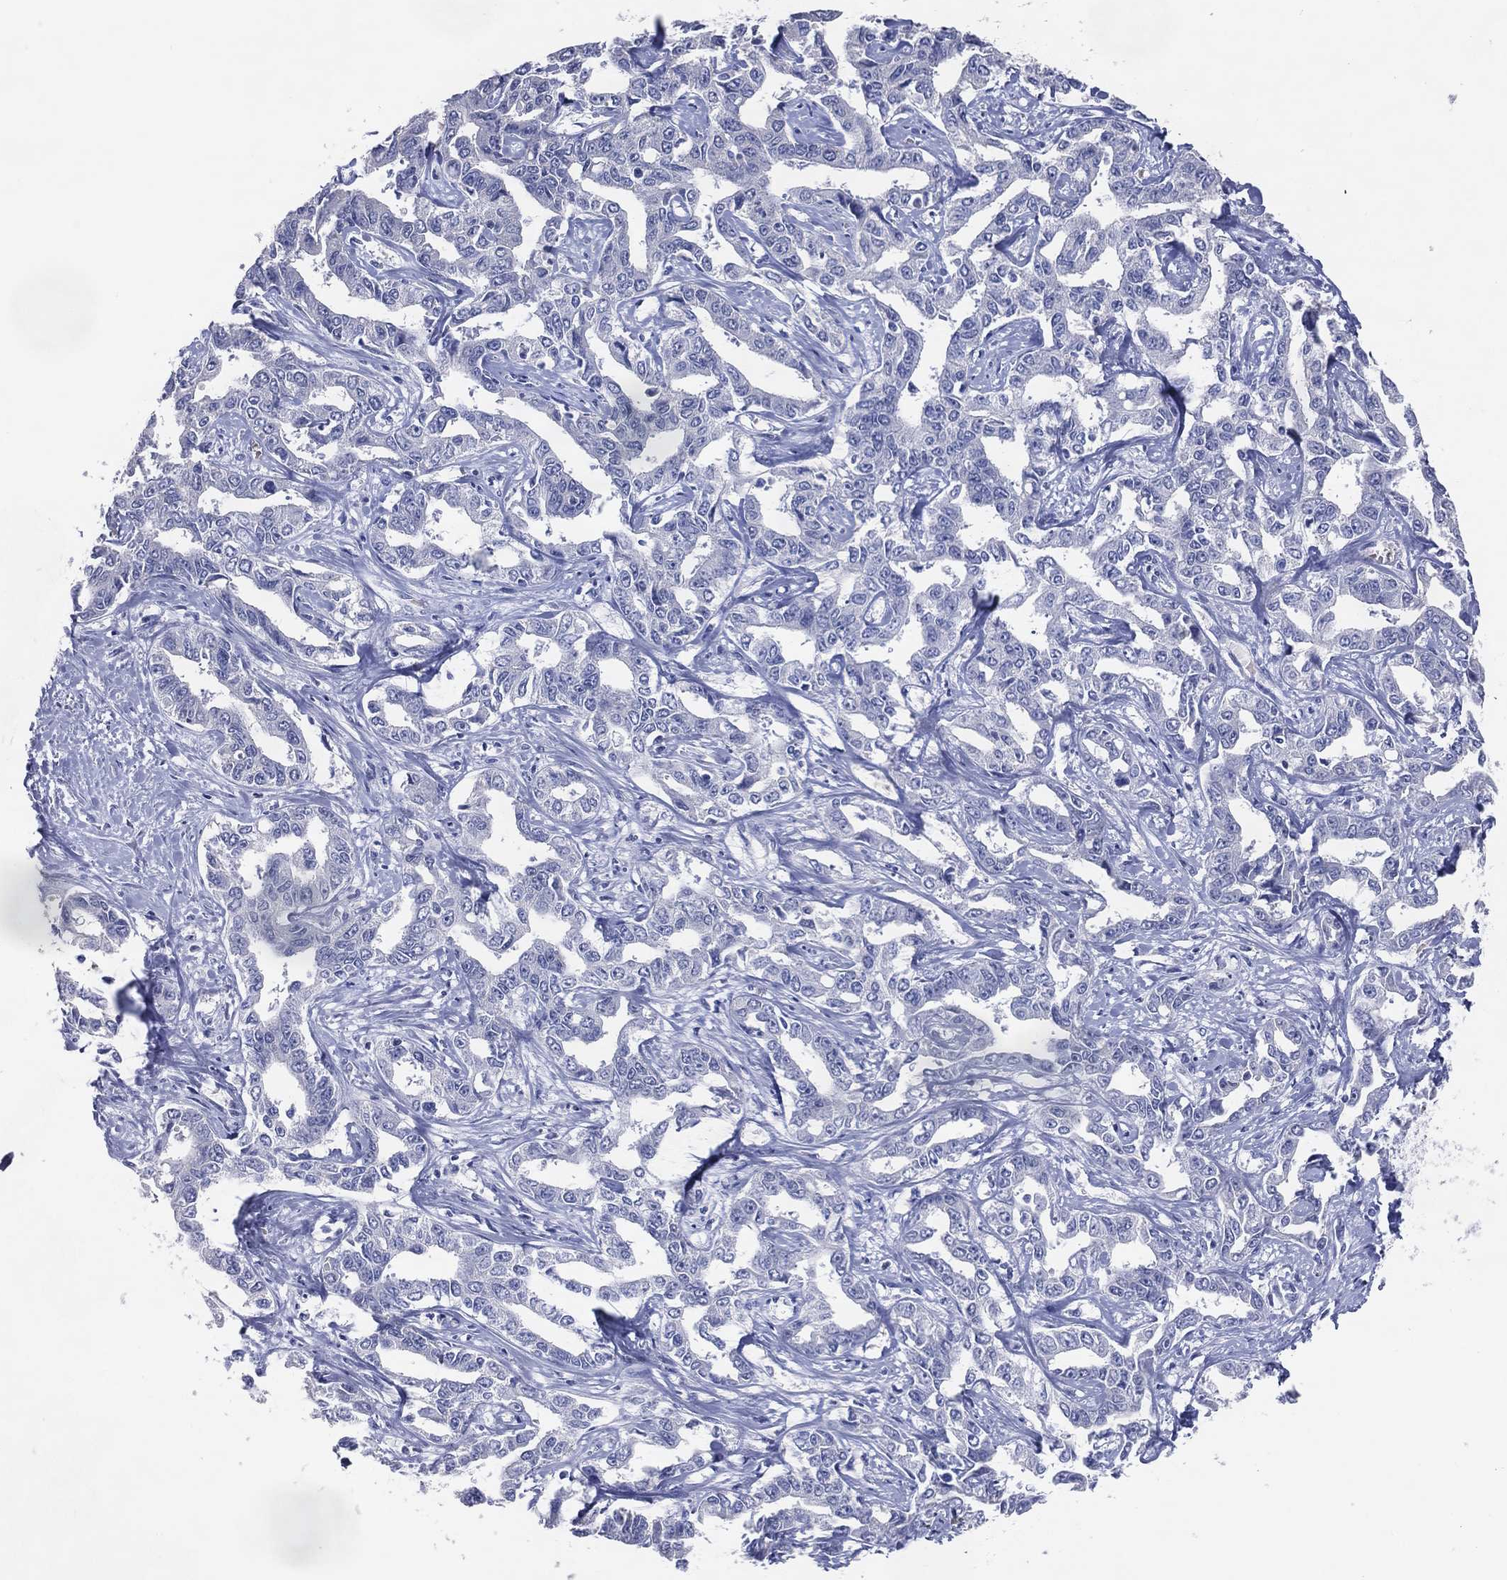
{"staining": {"intensity": "negative", "quantity": "none", "location": "none"}, "tissue": "liver cancer", "cell_type": "Tumor cells", "image_type": "cancer", "snomed": [{"axis": "morphology", "description": "Cholangiocarcinoma"}, {"axis": "topography", "description": "Liver"}], "caption": "High magnification brightfield microscopy of liver cancer (cholangiocarcinoma) stained with DAB (brown) and counterstained with hematoxylin (blue): tumor cells show no significant expression.", "gene": "DNAH6", "patient": {"sex": "male", "age": 59}}